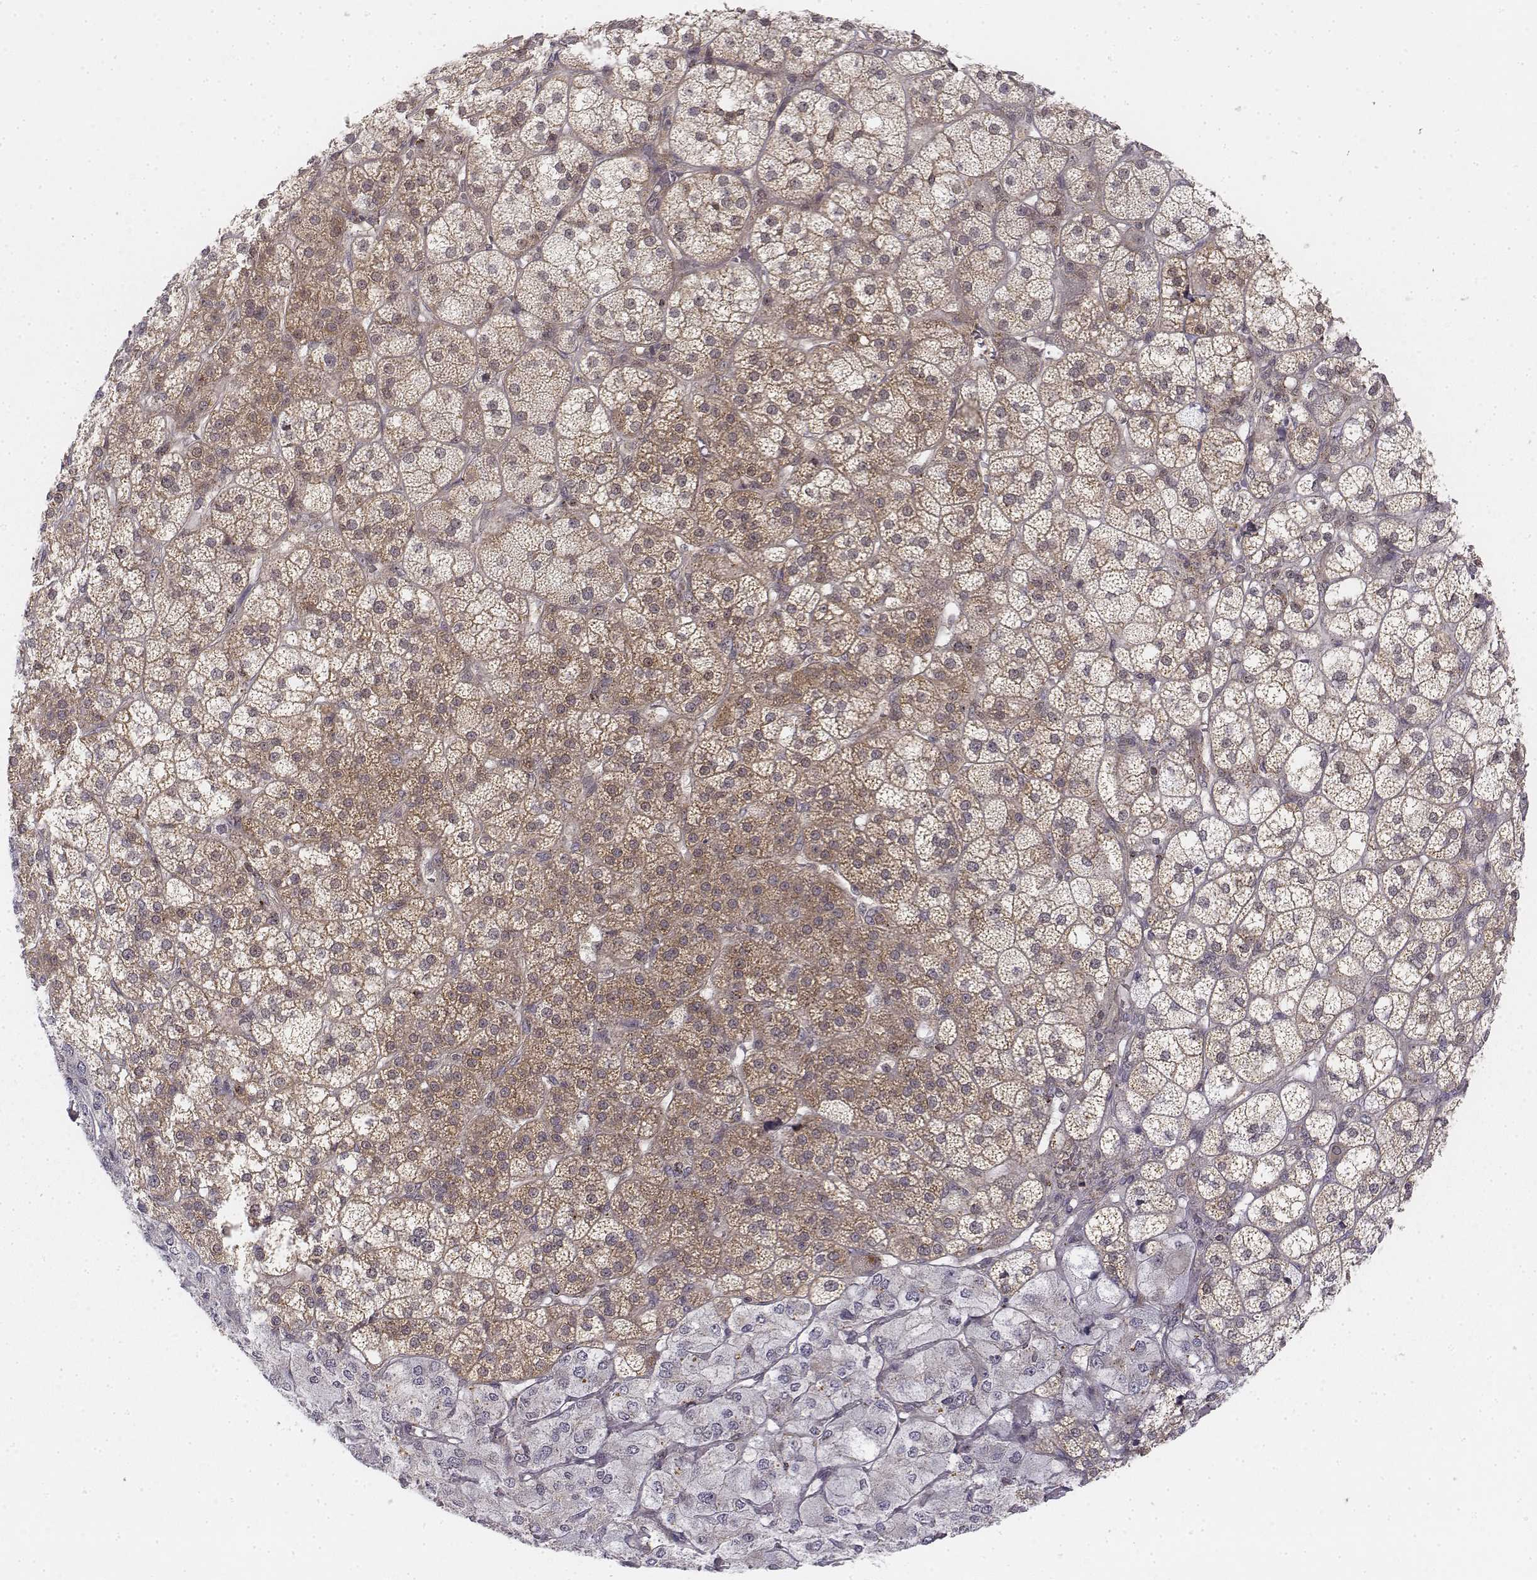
{"staining": {"intensity": "moderate", "quantity": ">75%", "location": "cytoplasmic/membranous,nuclear"}, "tissue": "adrenal gland", "cell_type": "Glandular cells", "image_type": "normal", "snomed": [{"axis": "morphology", "description": "Normal tissue, NOS"}, {"axis": "topography", "description": "Adrenal gland"}], "caption": "DAB immunohistochemical staining of normal human adrenal gland reveals moderate cytoplasmic/membranous,nuclear protein staining in about >75% of glandular cells.", "gene": "ZFYVE19", "patient": {"sex": "female", "age": 60}}